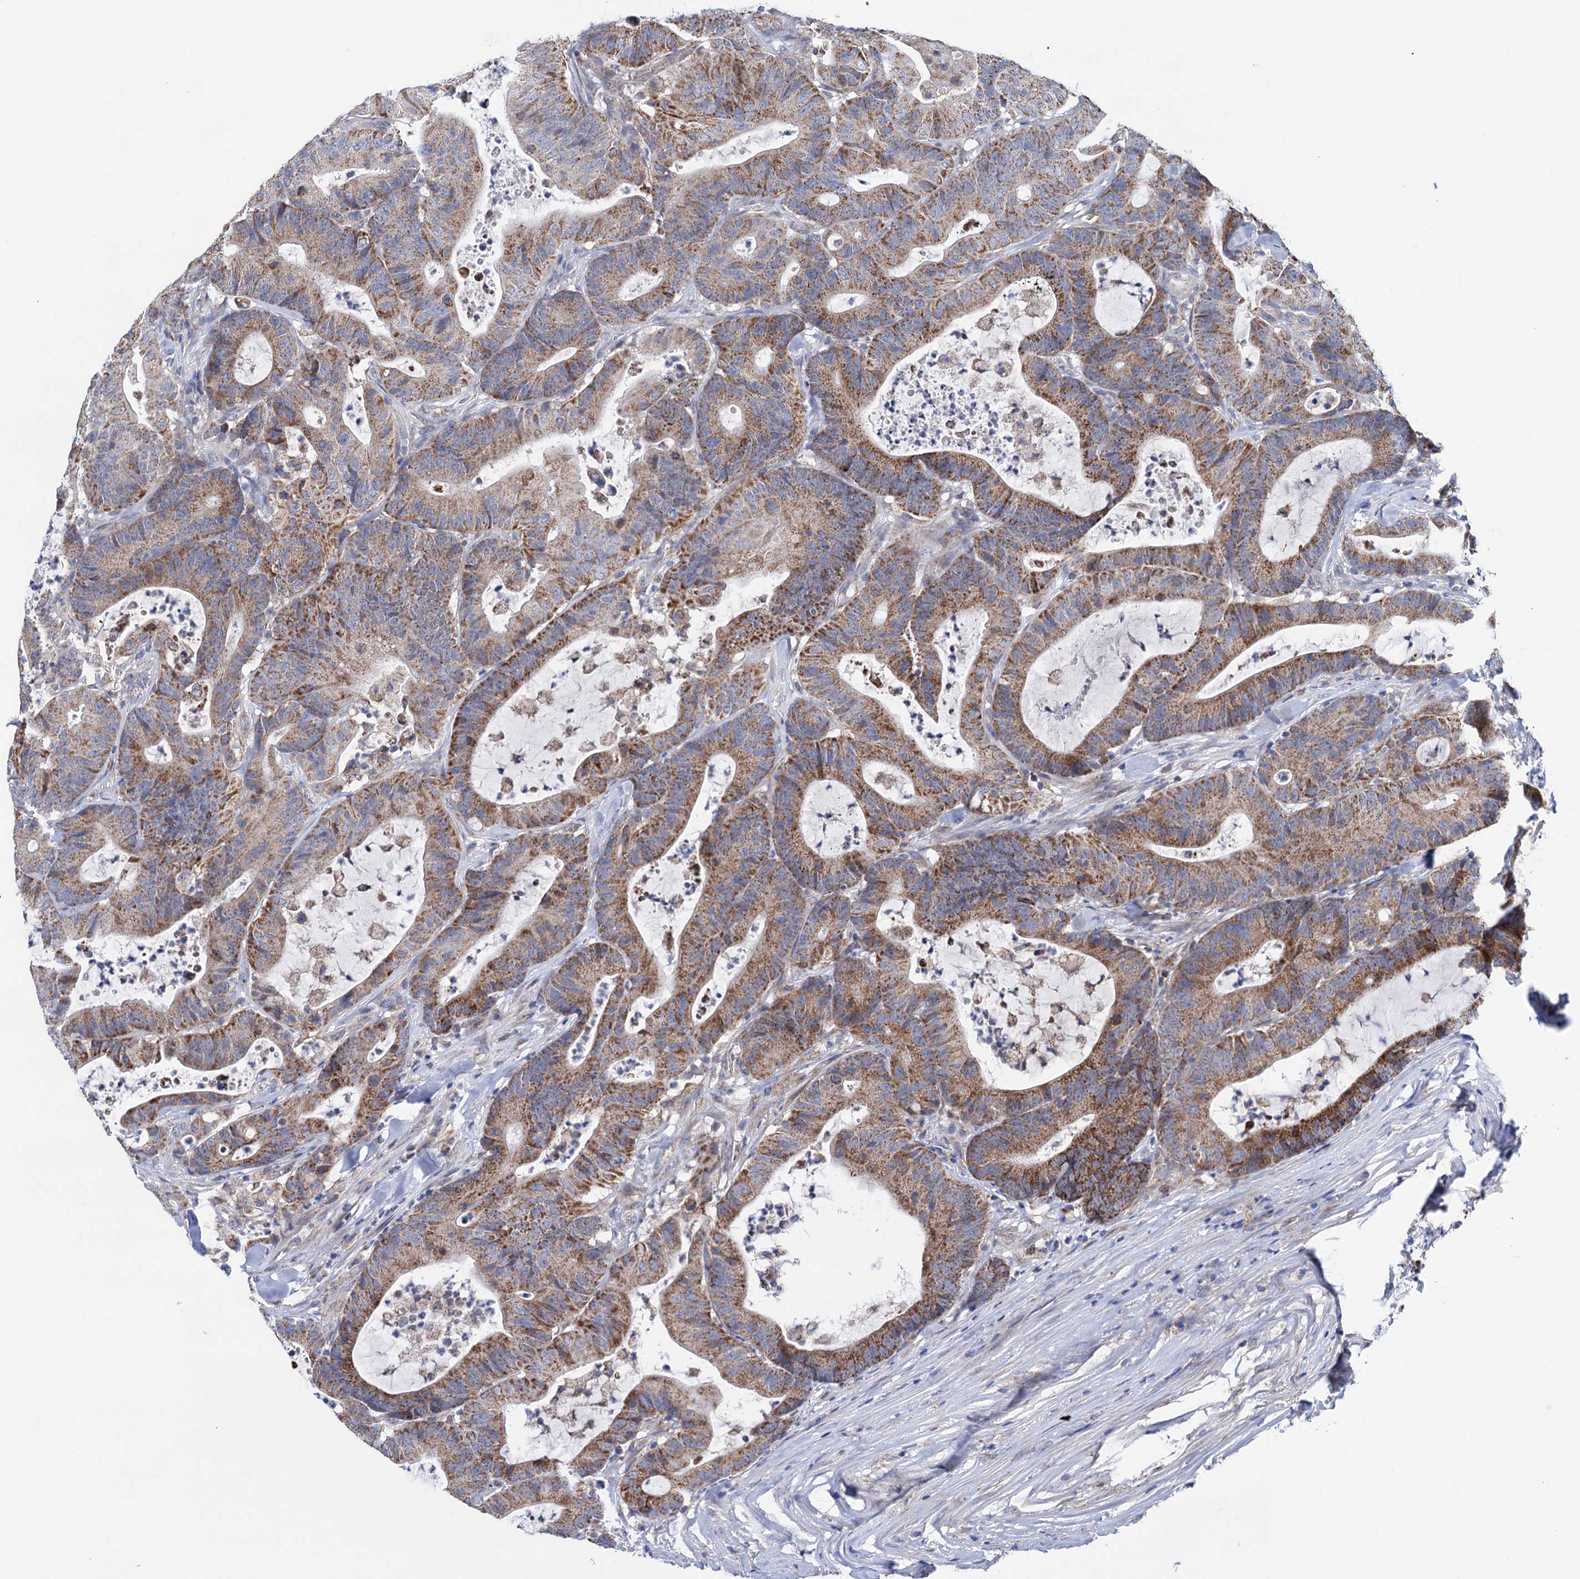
{"staining": {"intensity": "moderate", "quantity": ">75%", "location": "cytoplasmic/membranous"}, "tissue": "colorectal cancer", "cell_type": "Tumor cells", "image_type": "cancer", "snomed": [{"axis": "morphology", "description": "Adenocarcinoma, NOS"}, {"axis": "topography", "description": "Colon"}], "caption": "IHC (DAB) staining of human adenocarcinoma (colorectal) exhibits moderate cytoplasmic/membranous protein staining in about >75% of tumor cells. (IHC, brightfield microscopy, high magnification).", "gene": "SUCLA2", "patient": {"sex": "female", "age": 84}}